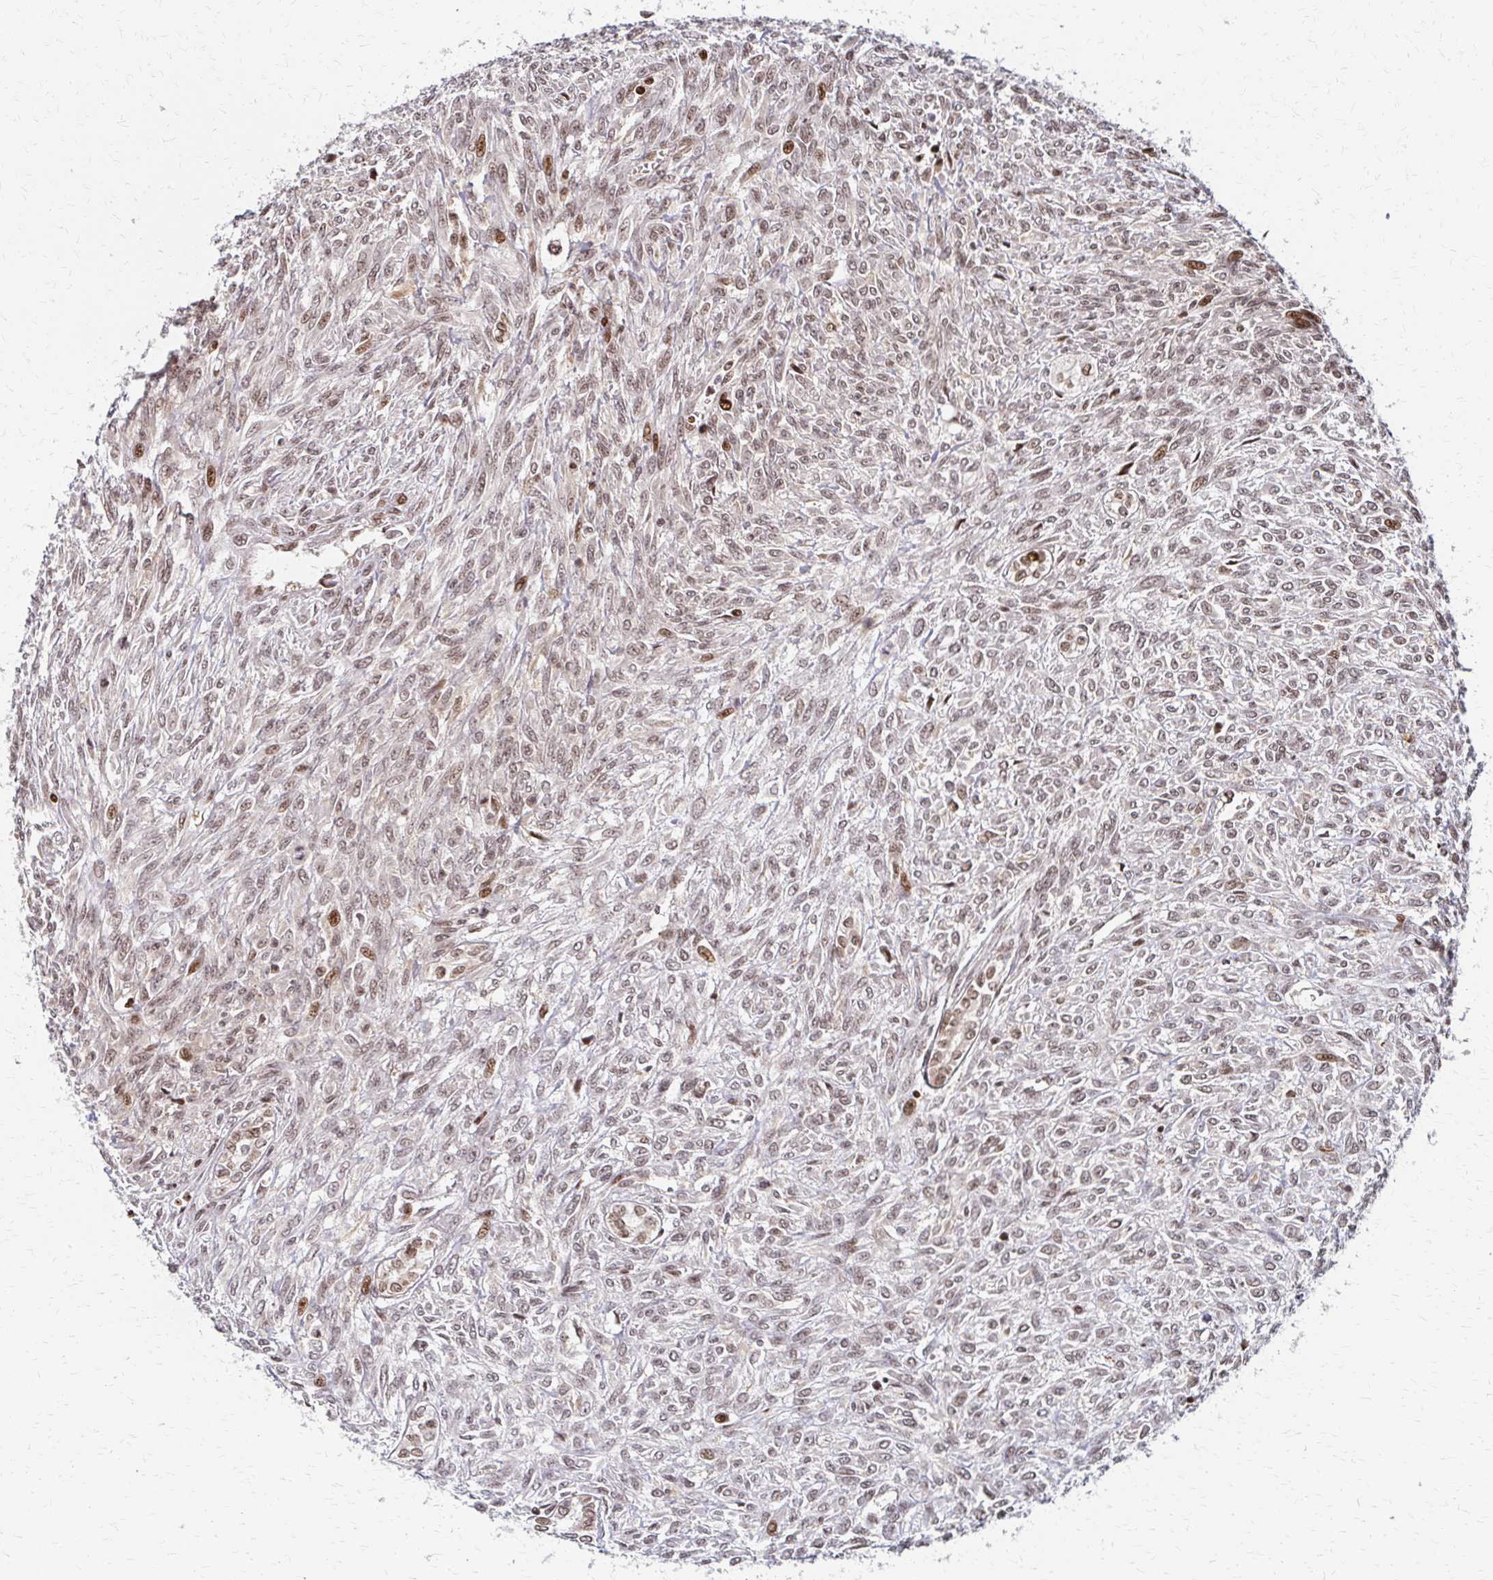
{"staining": {"intensity": "weak", "quantity": "25%-75%", "location": "nuclear"}, "tissue": "renal cancer", "cell_type": "Tumor cells", "image_type": "cancer", "snomed": [{"axis": "morphology", "description": "Adenocarcinoma, NOS"}, {"axis": "topography", "description": "Kidney"}], "caption": "The photomicrograph shows a brown stain indicating the presence of a protein in the nuclear of tumor cells in renal cancer (adenocarcinoma).", "gene": "PSMD7", "patient": {"sex": "male", "age": 58}}